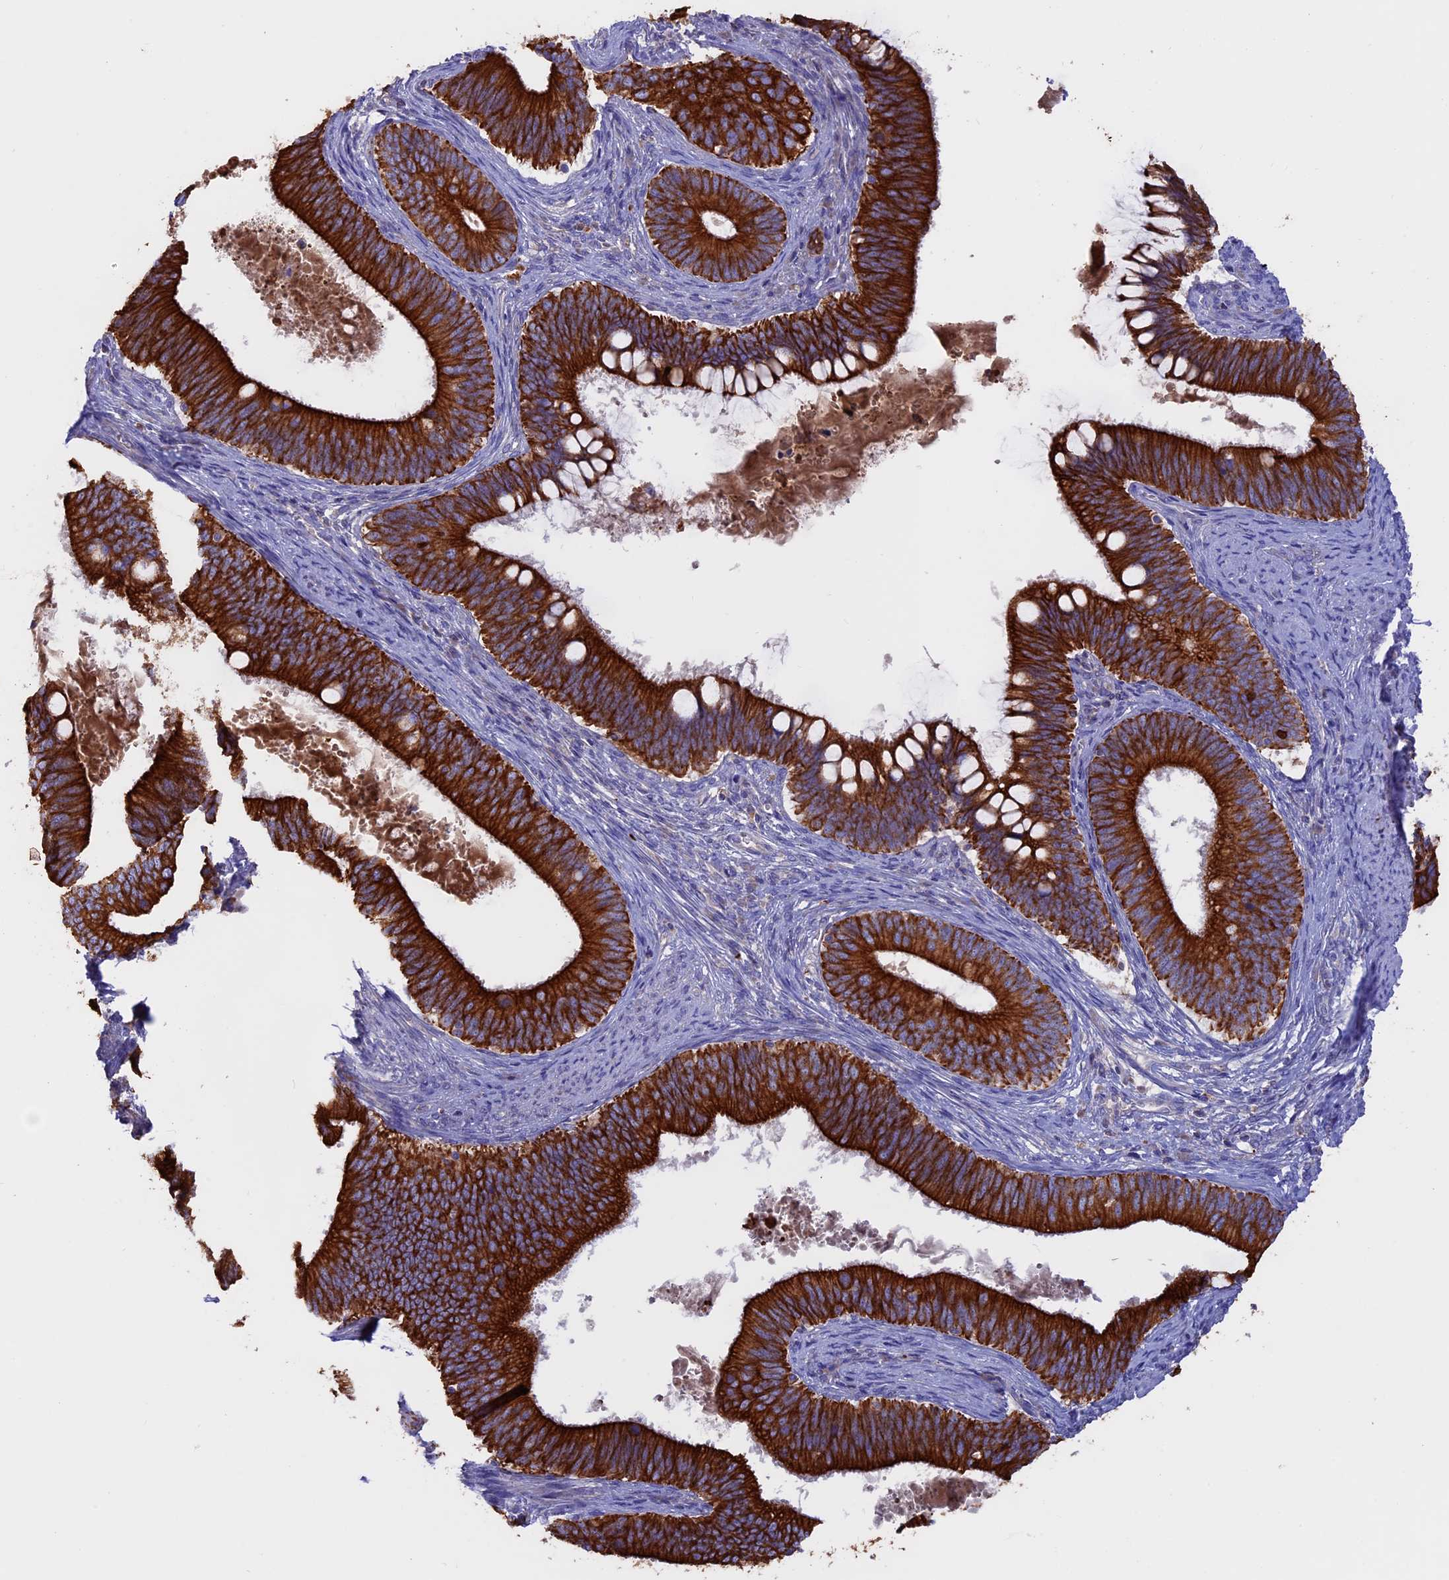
{"staining": {"intensity": "strong", "quantity": ">75%", "location": "cytoplasmic/membranous"}, "tissue": "cervical cancer", "cell_type": "Tumor cells", "image_type": "cancer", "snomed": [{"axis": "morphology", "description": "Adenocarcinoma, NOS"}, {"axis": "topography", "description": "Cervix"}], "caption": "Strong cytoplasmic/membranous expression is seen in about >75% of tumor cells in cervical cancer (adenocarcinoma). (DAB (3,3'-diaminobenzidine) = brown stain, brightfield microscopy at high magnification).", "gene": "PTPN9", "patient": {"sex": "female", "age": 42}}